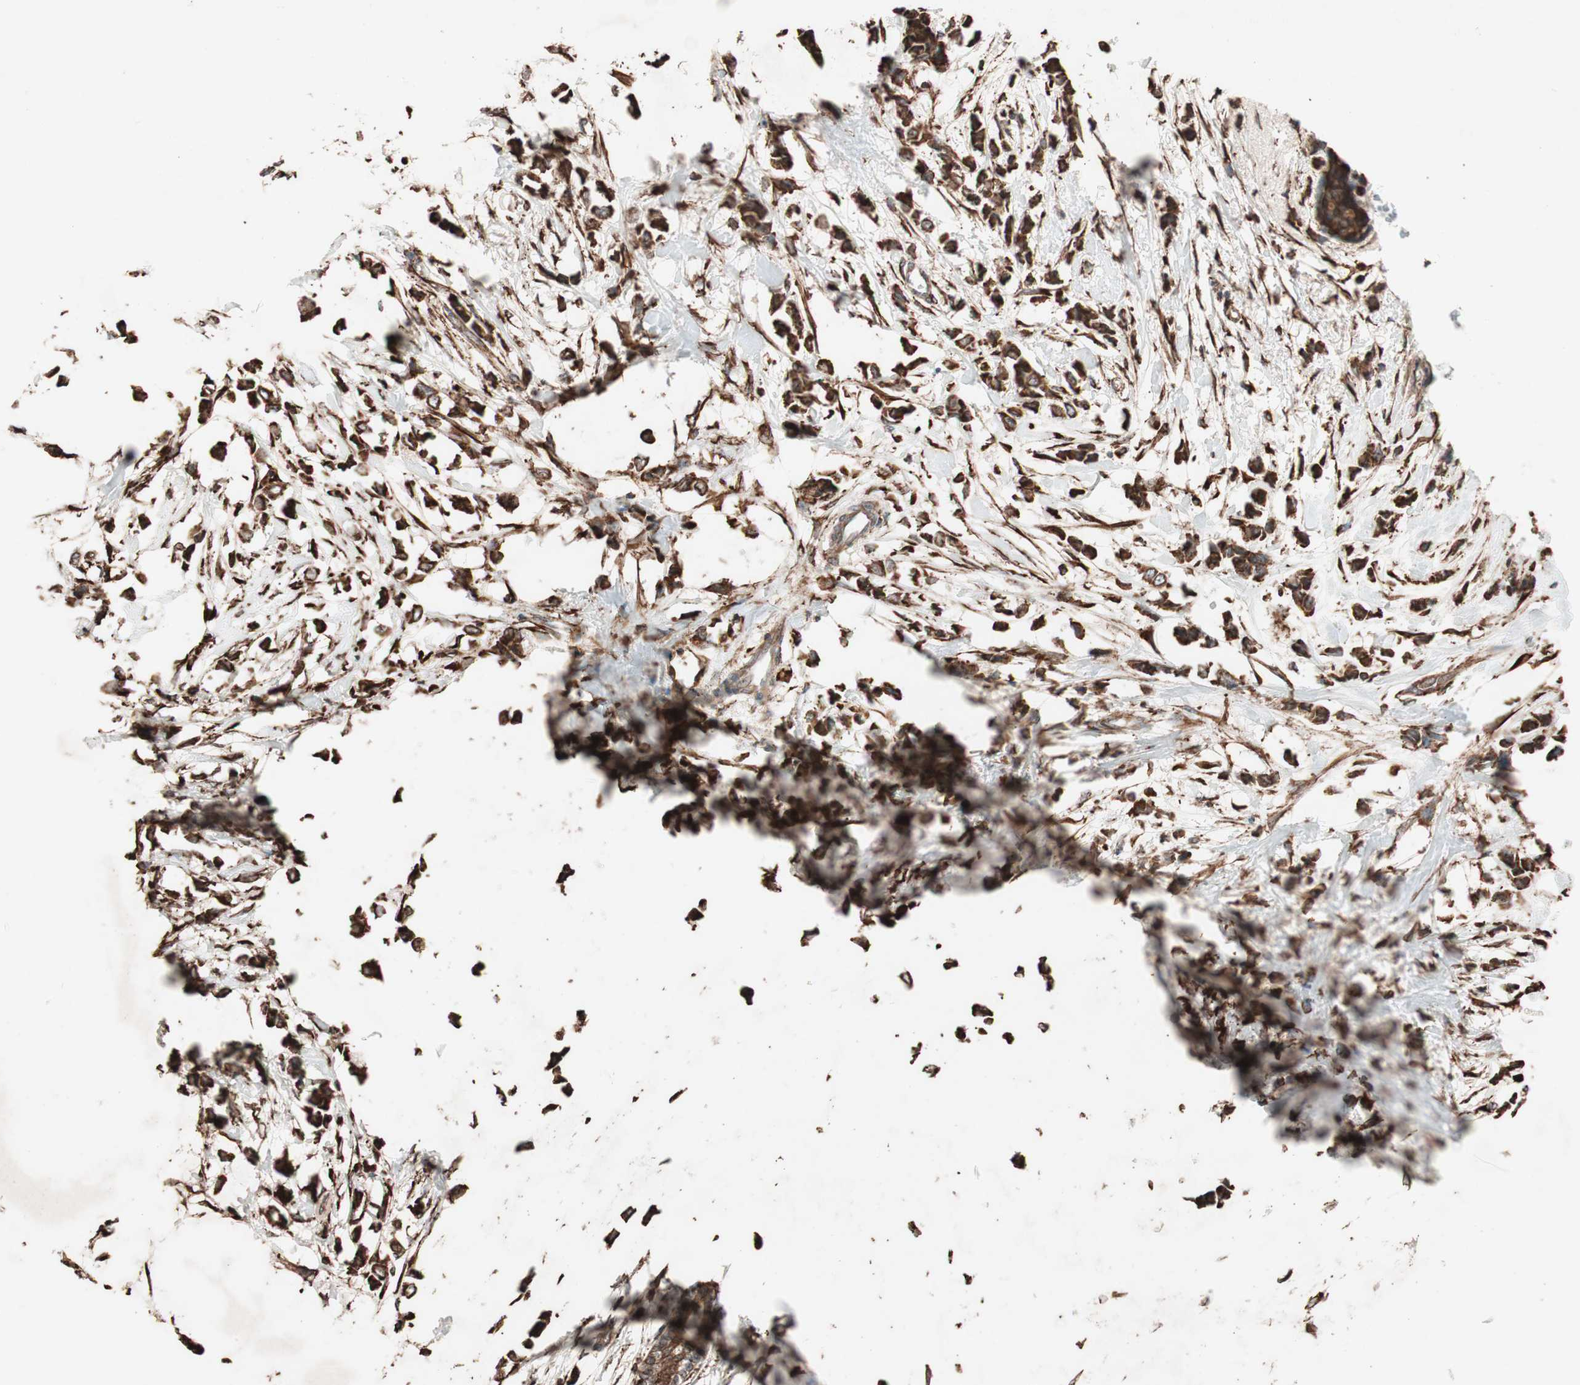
{"staining": {"intensity": "strong", "quantity": ">75%", "location": "cytoplasmic/membranous"}, "tissue": "breast cancer", "cell_type": "Tumor cells", "image_type": "cancer", "snomed": [{"axis": "morphology", "description": "Lobular carcinoma"}, {"axis": "topography", "description": "Breast"}], "caption": "Immunohistochemical staining of breast cancer (lobular carcinoma) shows high levels of strong cytoplasmic/membranous protein staining in approximately >75% of tumor cells.", "gene": "VEGFA", "patient": {"sex": "female", "age": 51}}